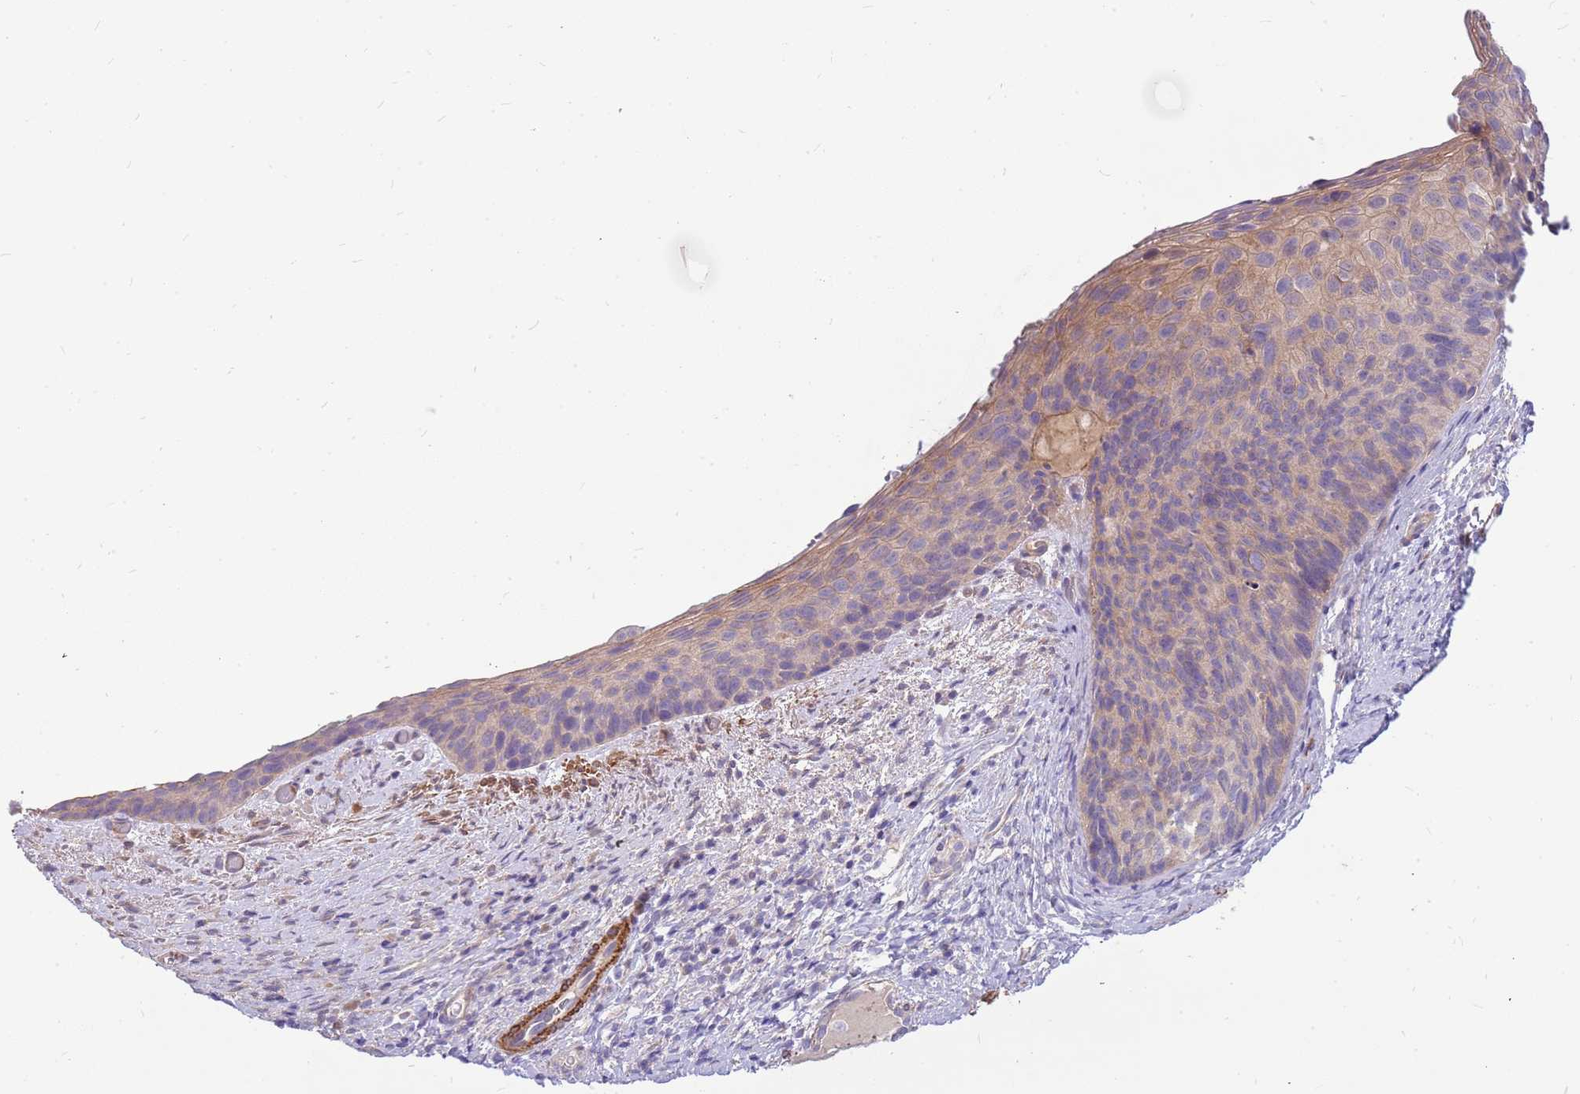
{"staining": {"intensity": "weak", "quantity": "25%-75%", "location": "cytoplasmic/membranous"}, "tissue": "cervical cancer", "cell_type": "Tumor cells", "image_type": "cancer", "snomed": [{"axis": "morphology", "description": "Squamous cell carcinoma, NOS"}, {"axis": "topography", "description": "Cervix"}], "caption": "Immunohistochemical staining of human cervical cancer (squamous cell carcinoma) displays low levels of weak cytoplasmic/membranous protein staining in about 25%-75% of tumor cells. The protein of interest is stained brown, and the nuclei are stained in blue (DAB IHC with brightfield microscopy, high magnification).", "gene": "MVD", "patient": {"sex": "female", "age": 80}}